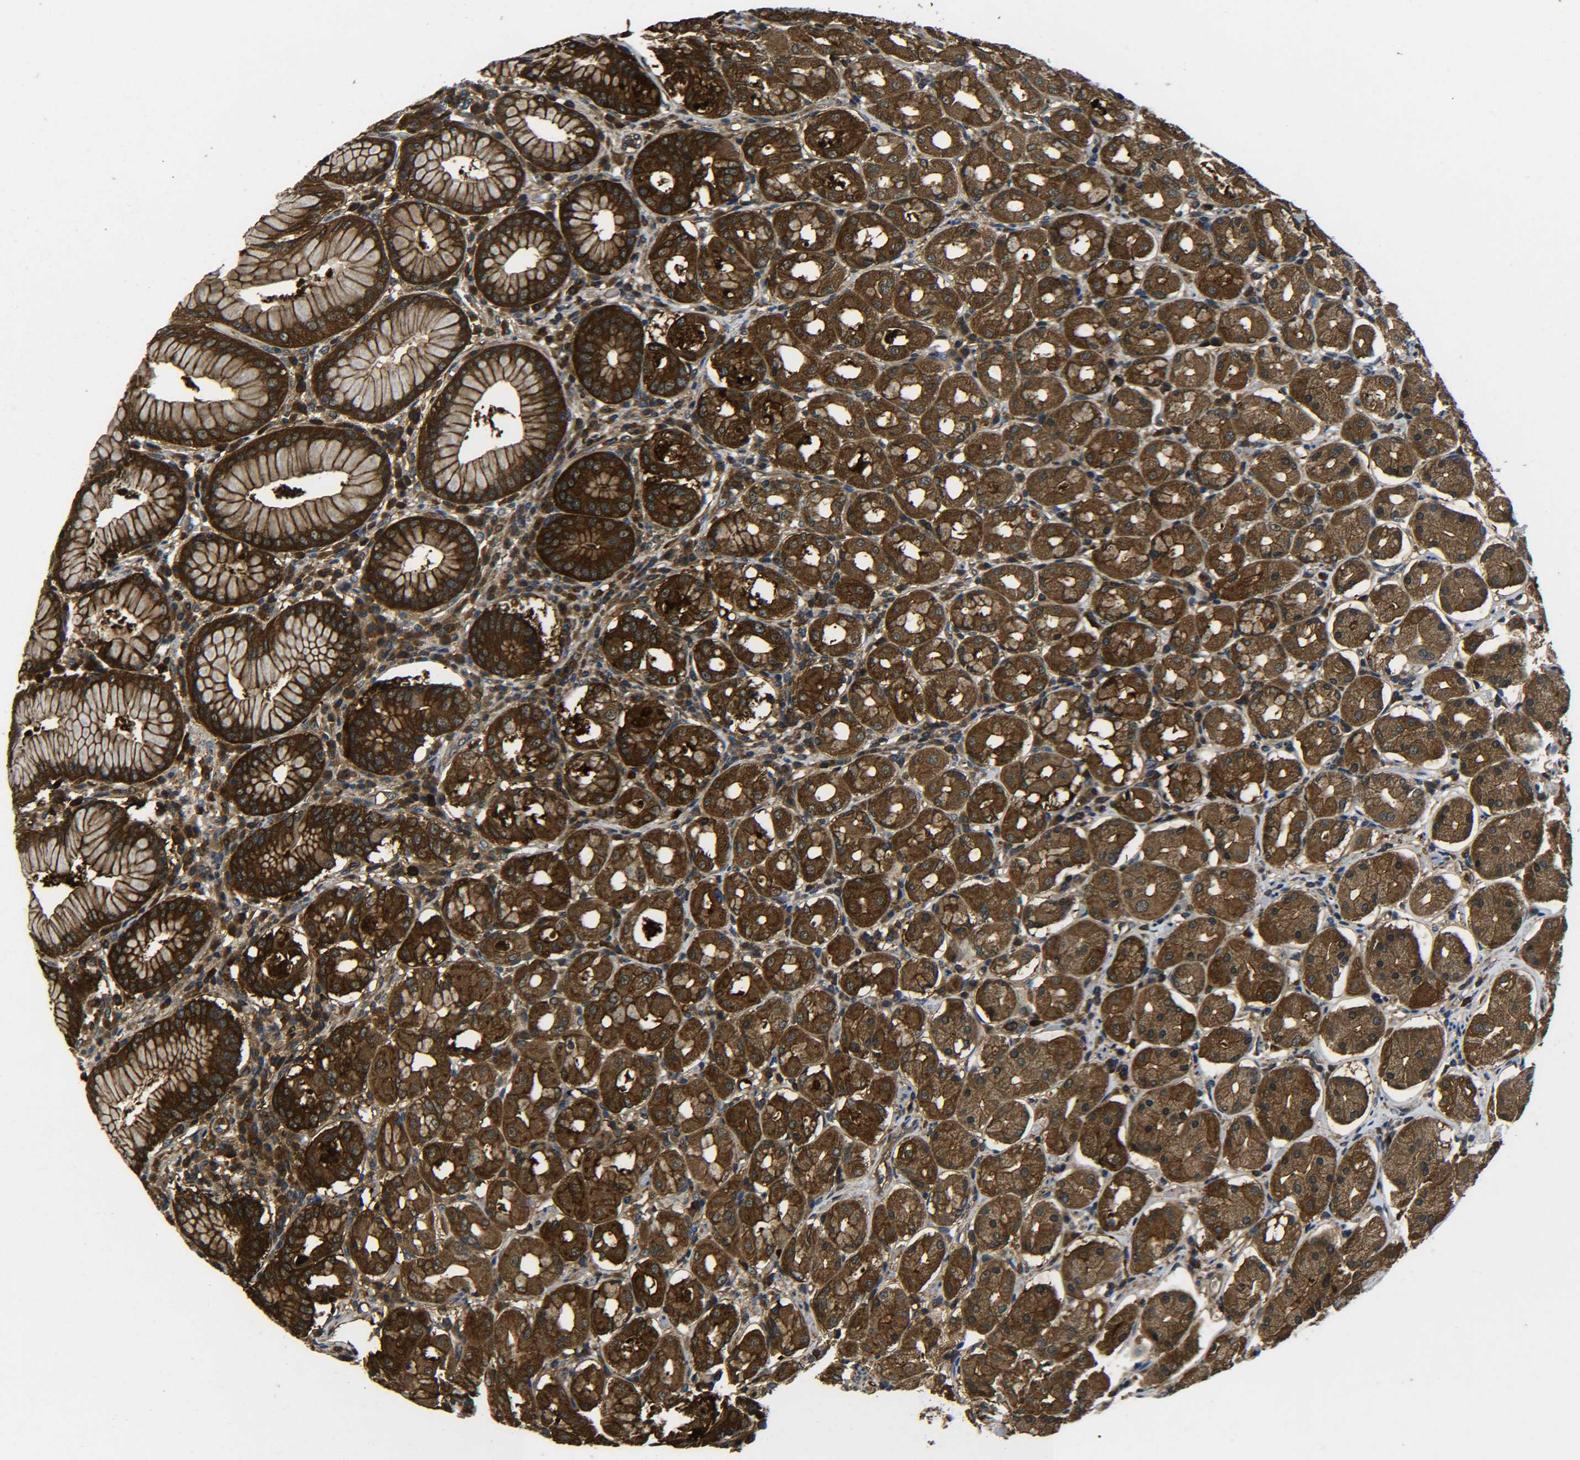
{"staining": {"intensity": "strong", "quantity": ">75%", "location": "cytoplasmic/membranous"}, "tissue": "stomach", "cell_type": "Glandular cells", "image_type": "normal", "snomed": [{"axis": "morphology", "description": "Normal tissue, NOS"}, {"axis": "topography", "description": "Stomach"}, {"axis": "topography", "description": "Stomach, lower"}], "caption": "Stomach was stained to show a protein in brown. There is high levels of strong cytoplasmic/membranous staining in about >75% of glandular cells. Ihc stains the protein of interest in brown and the nuclei are stained blue.", "gene": "PREB", "patient": {"sex": "female", "age": 56}}